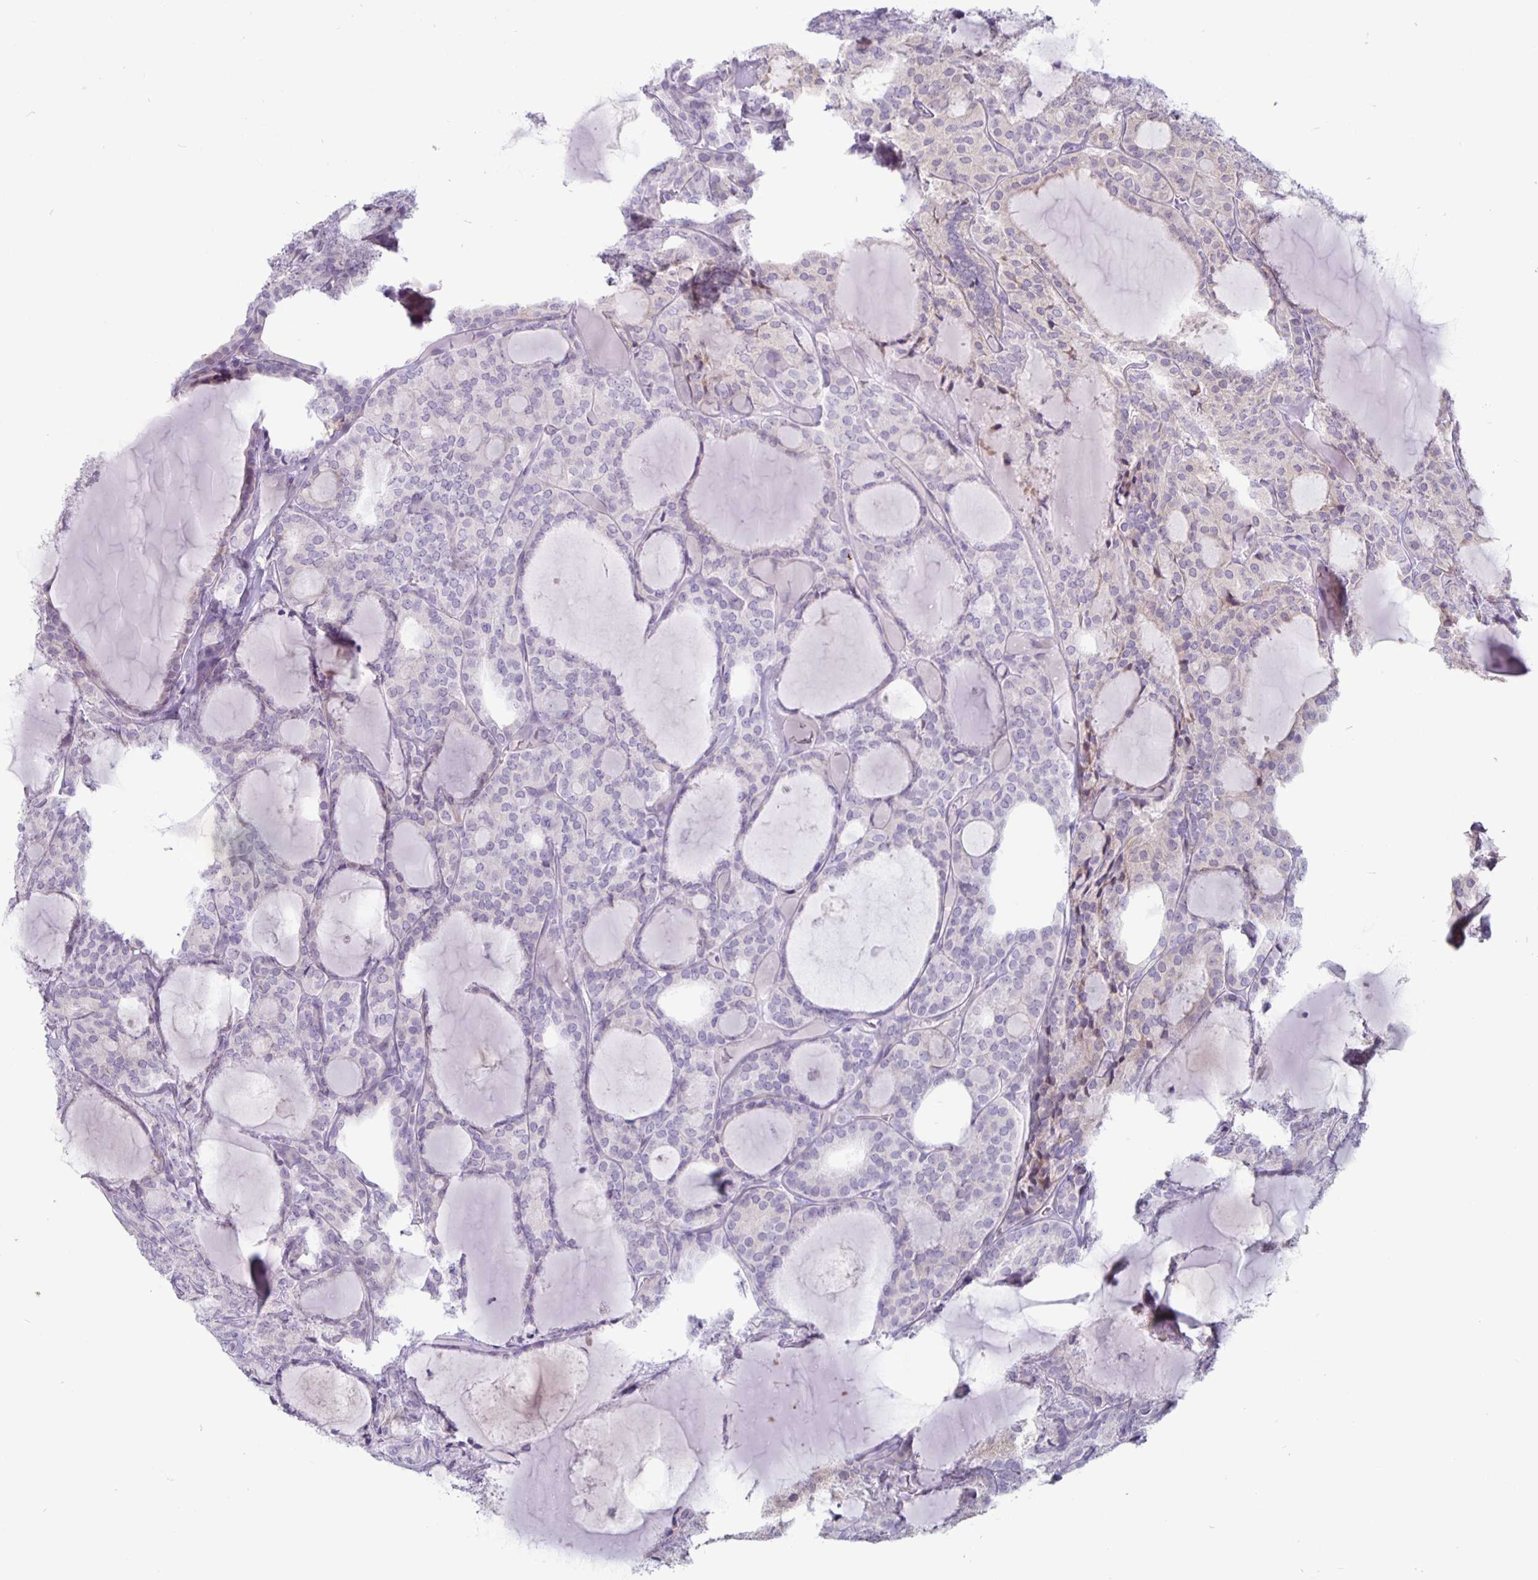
{"staining": {"intensity": "negative", "quantity": "none", "location": "none"}, "tissue": "thyroid cancer", "cell_type": "Tumor cells", "image_type": "cancer", "snomed": [{"axis": "morphology", "description": "Follicular adenoma carcinoma, NOS"}, {"axis": "topography", "description": "Thyroid gland"}], "caption": "Human thyroid cancer (follicular adenoma carcinoma) stained for a protein using immunohistochemistry displays no positivity in tumor cells.", "gene": "GZMK", "patient": {"sex": "male", "age": 74}}